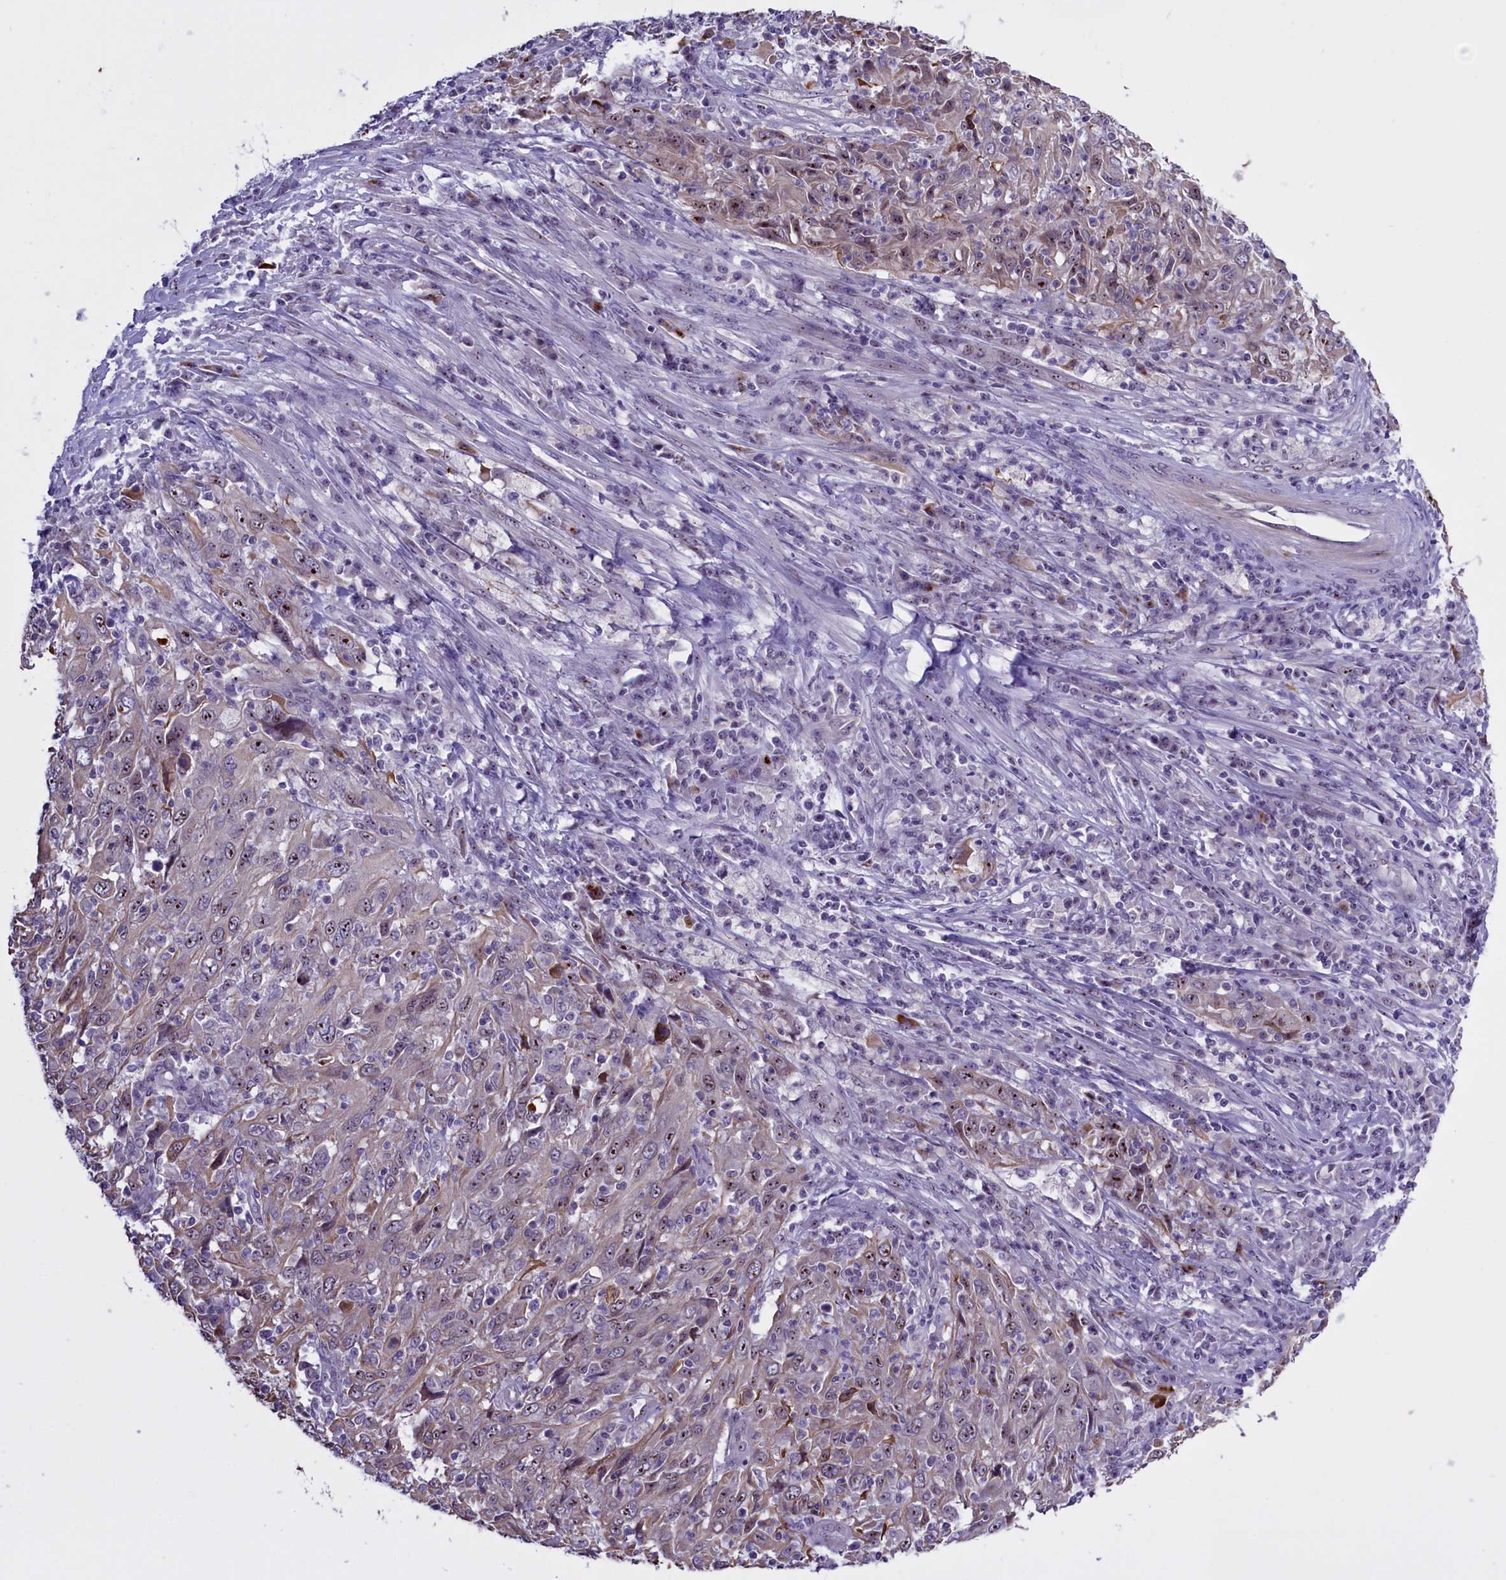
{"staining": {"intensity": "moderate", "quantity": "25%-75%", "location": "nuclear"}, "tissue": "cervical cancer", "cell_type": "Tumor cells", "image_type": "cancer", "snomed": [{"axis": "morphology", "description": "Squamous cell carcinoma, NOS"}, {"axis": "topography", "description": "Cervix"}], "caption": "Protein expression by immunohistochemistry exhibits moderate nuclear expression in approximately 25%-75% of tumor cells in cervical cancer.", "gene": "TBL3", "patient": {"sex": "female", "age": 46}}